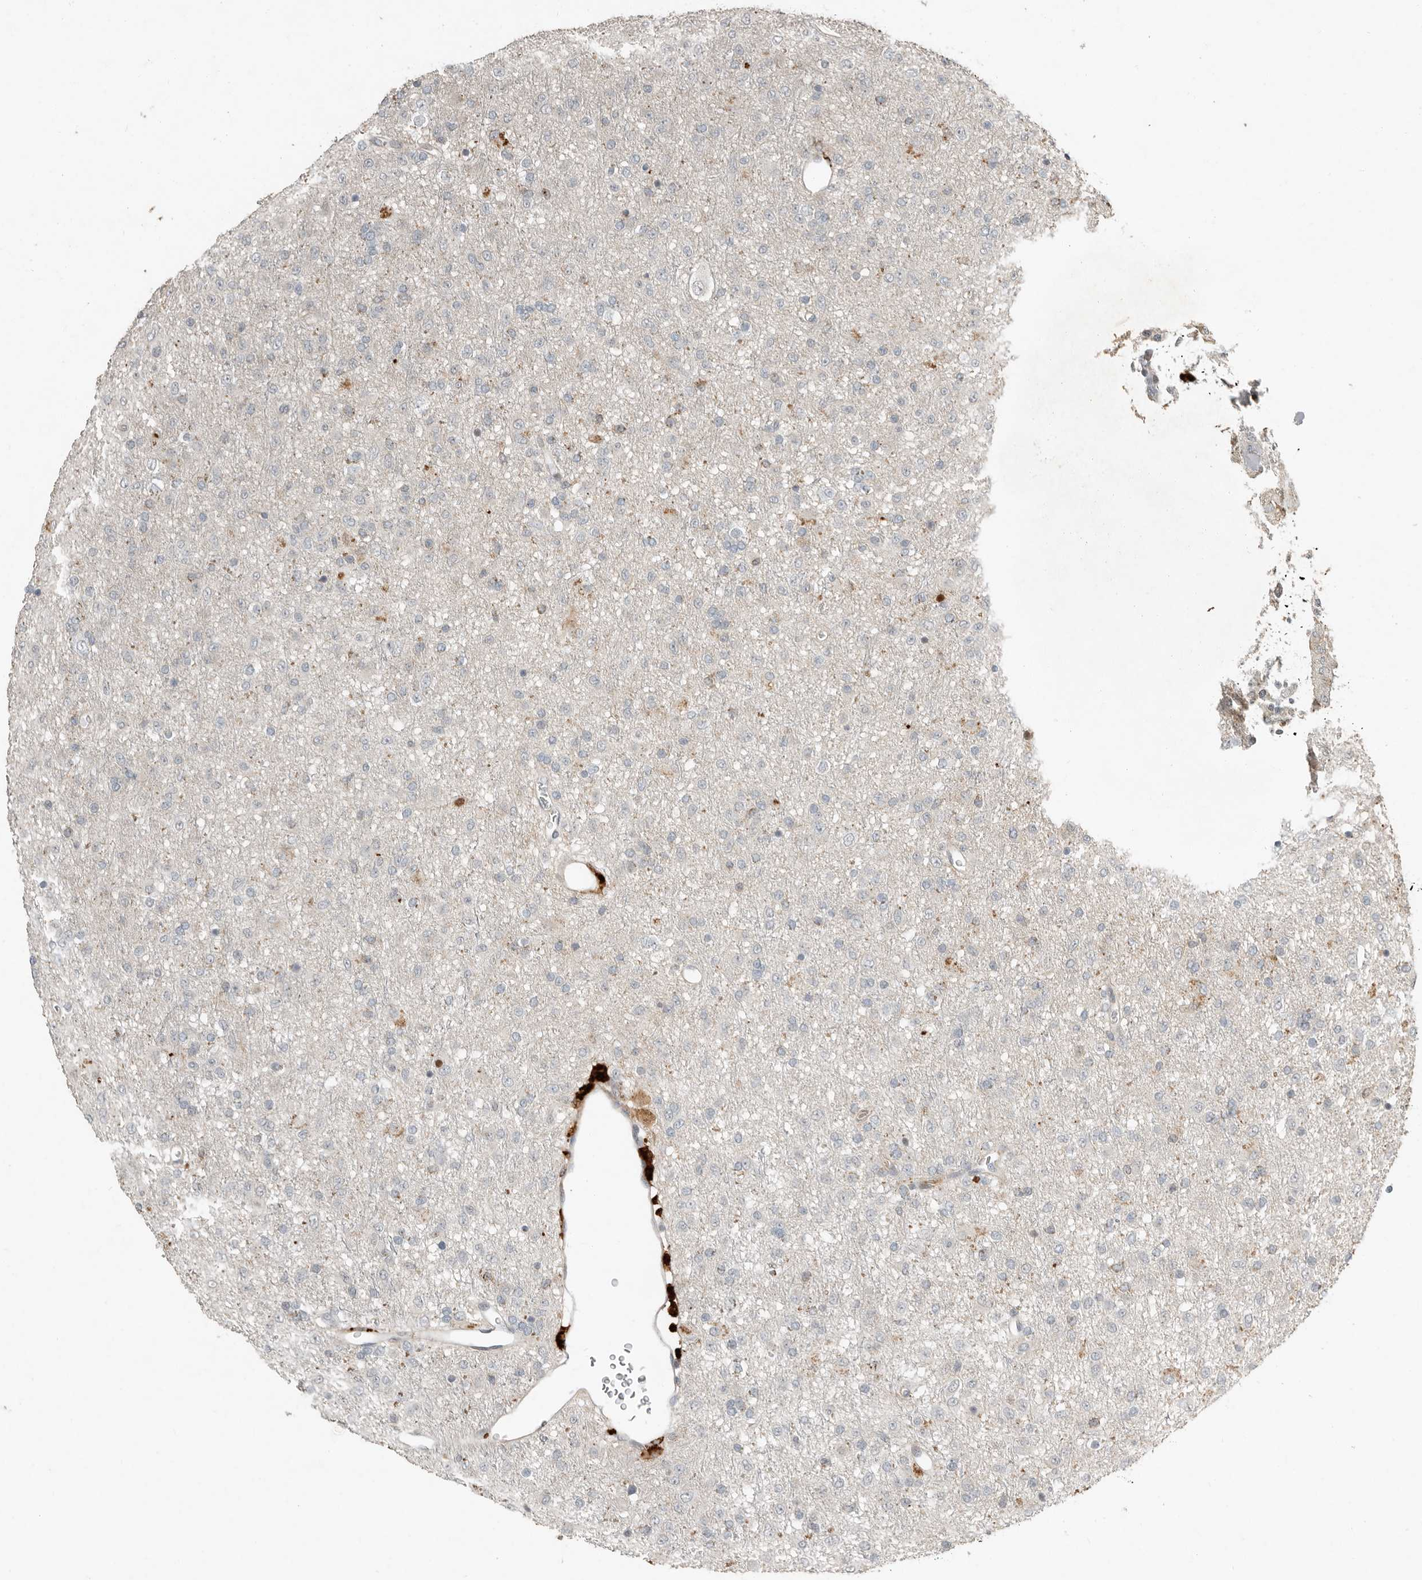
{"staining": {"intensity": "negative", "quantity": "none", "location": "none"}, "tissue": "glioma", "cell_type": "Tumor cells", "image_type": "cancer", "snomed": [{"axis": "morphology", "description": "Glioma, malignant, Low grade"}, {"axis": "topography", "description": "Brain"}], "caption": "Glioma was stained to show a protein in brown. There is no significant staining in tumor cells. (DAB (3,3'-diaminobenzidine) immunohistochemistry (IHC) visualized using brightfield microscopy, high magnification).", "gene": "KLHL38", "patient": {"sex": "male", "age": 65}}